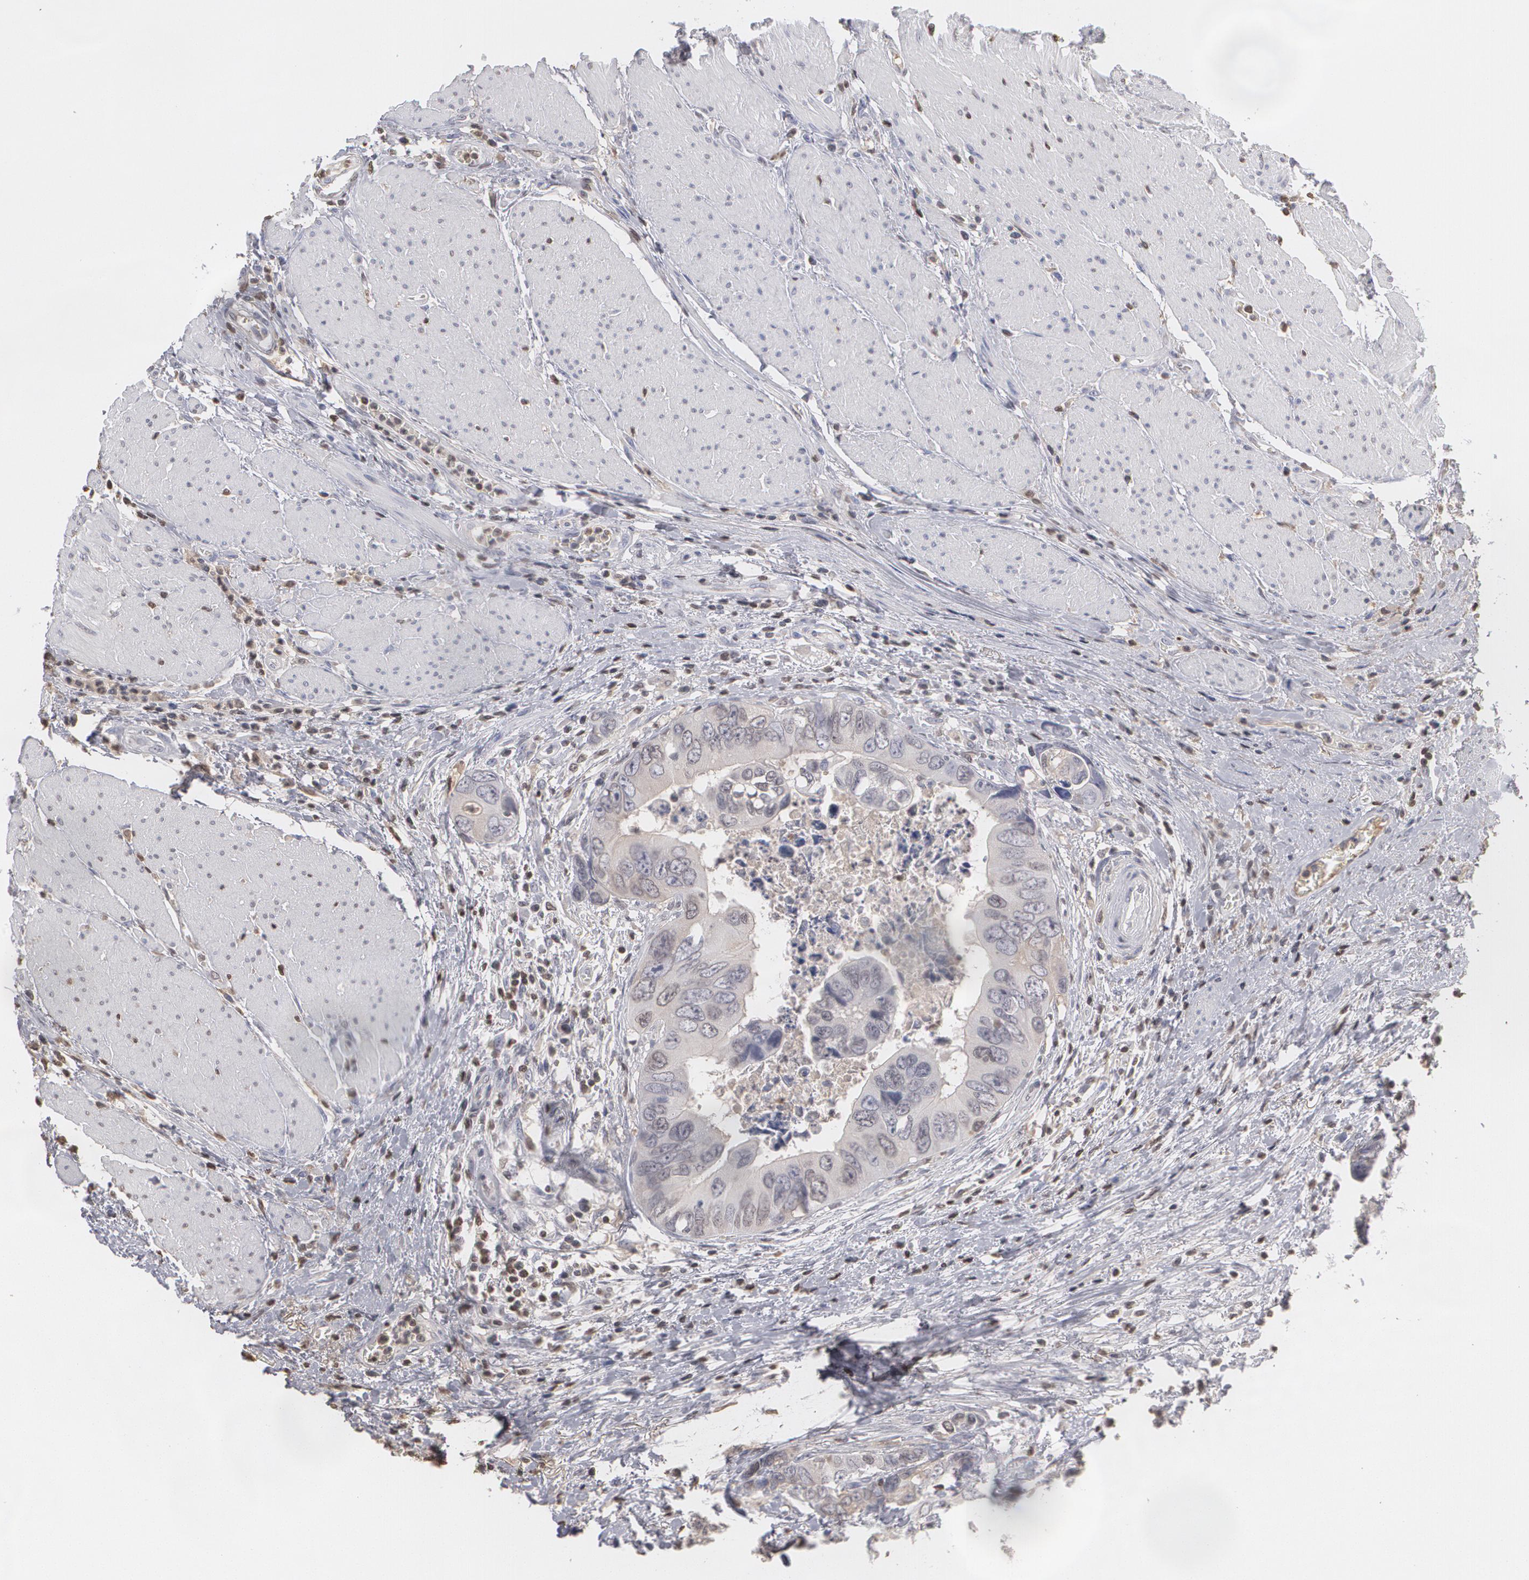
{"staining": {"intensity": "negative", "quantity": "none", "location": "none"}, "tissue": "colorectal cancer", "cell_type": "Tumor cells", "image_type": "cancer", "snomed": [{"axis": "morphology", "description": "Adenocarcinoma, NOS"}, {"axis": "topography", "description": "Rectum"}], "caption": "Protein analysis of adenocarcinoma (colorectal) displays no significant expression in tumor cells.", "gene": "SERPINA1", "patient": {"sex": "female", "age": 67}}